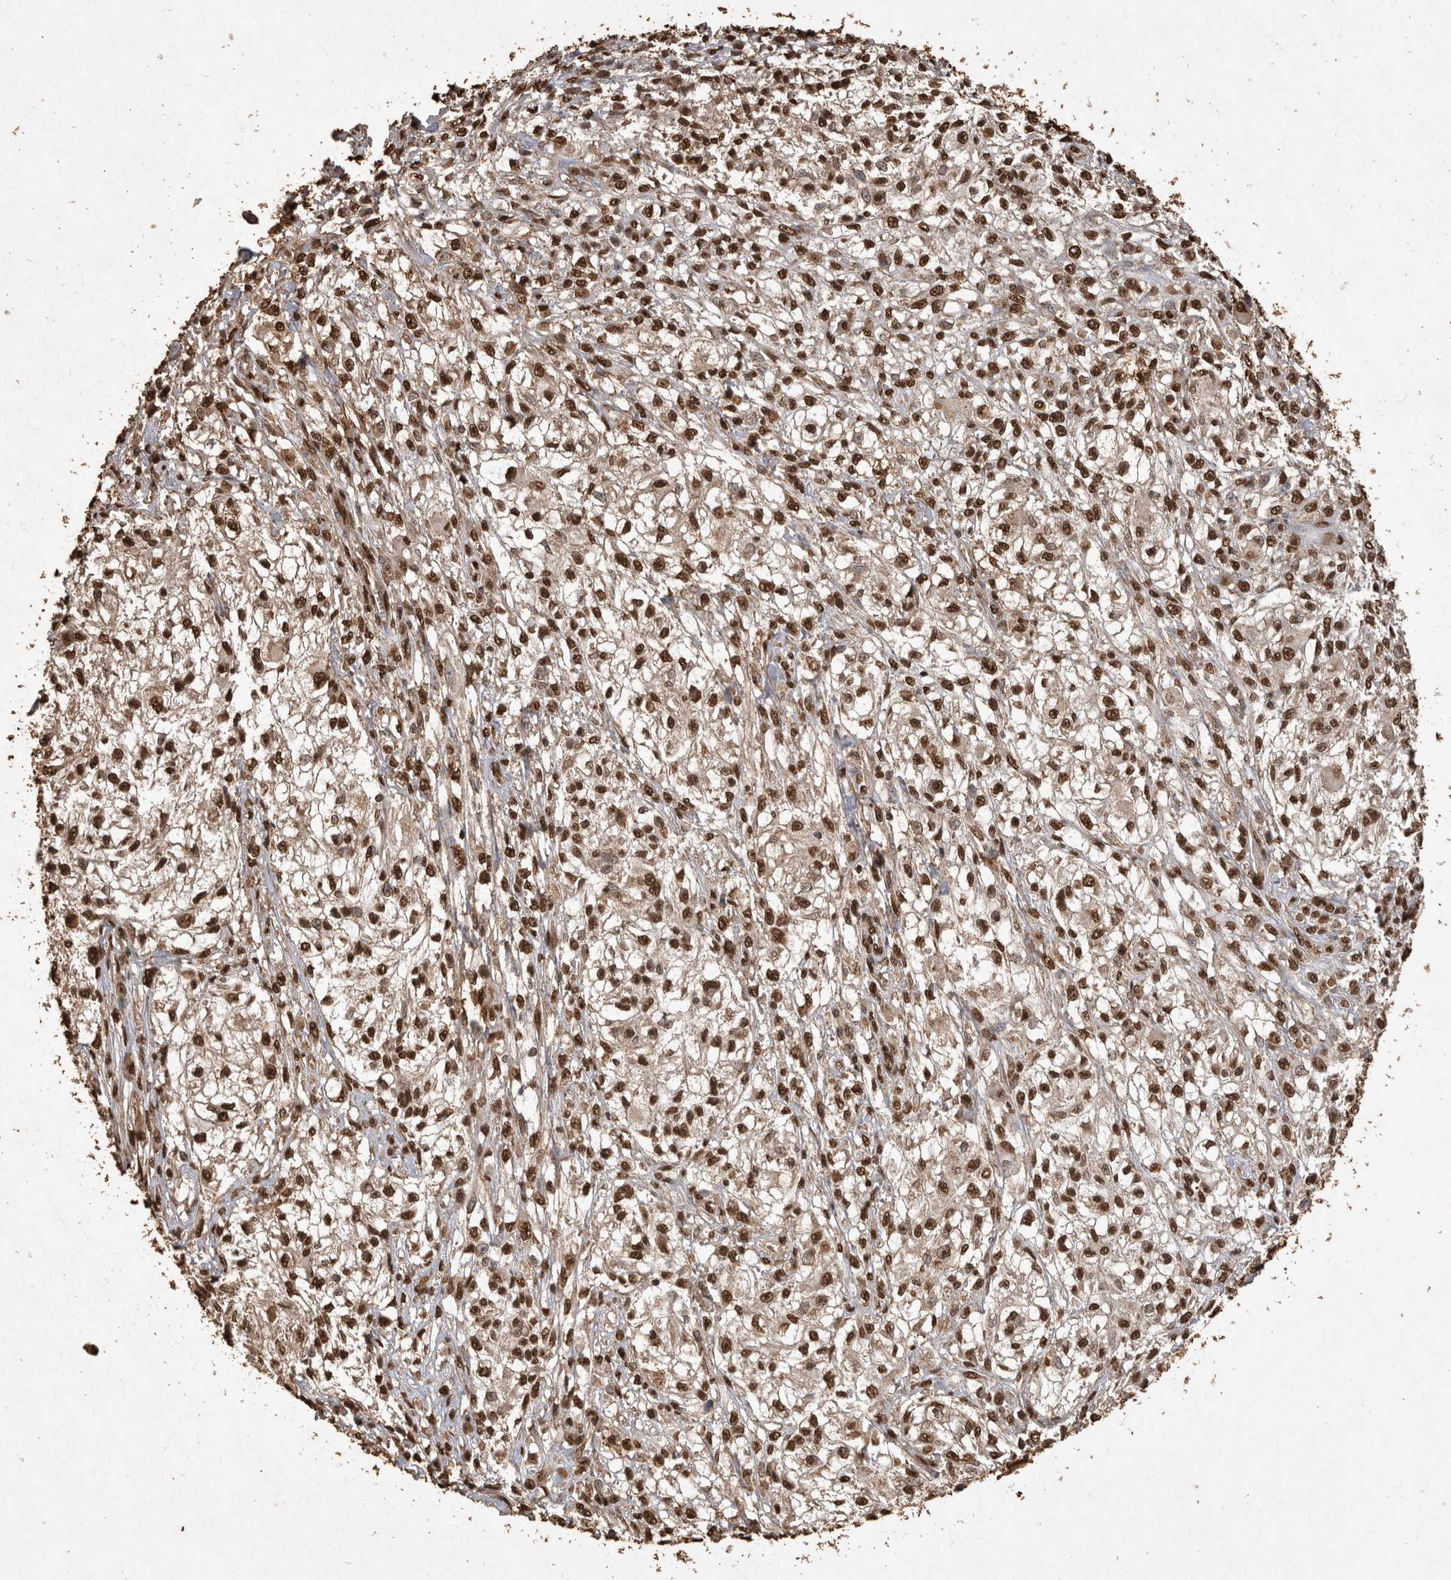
{"staining": {"intensity": "strong", "quantity": ">75%", "location": "nuclear"}, "tissue": "melanoma", "cell_type": "Tumor cells", "image_type": "cancer", "snomed": [{"axis": "morphology", "description": "Malignant melanoma, NOS"}, {"axis": "topography", "description": "Skin of head"}], "caption": "Approximately >75% of tumor cells in human malignant melanoma show strong nuclear protein positivity as visualized by brown immunohistochemical staining.", "gene": "OAS2", "patient": {"sex": "male", "age": 83}}